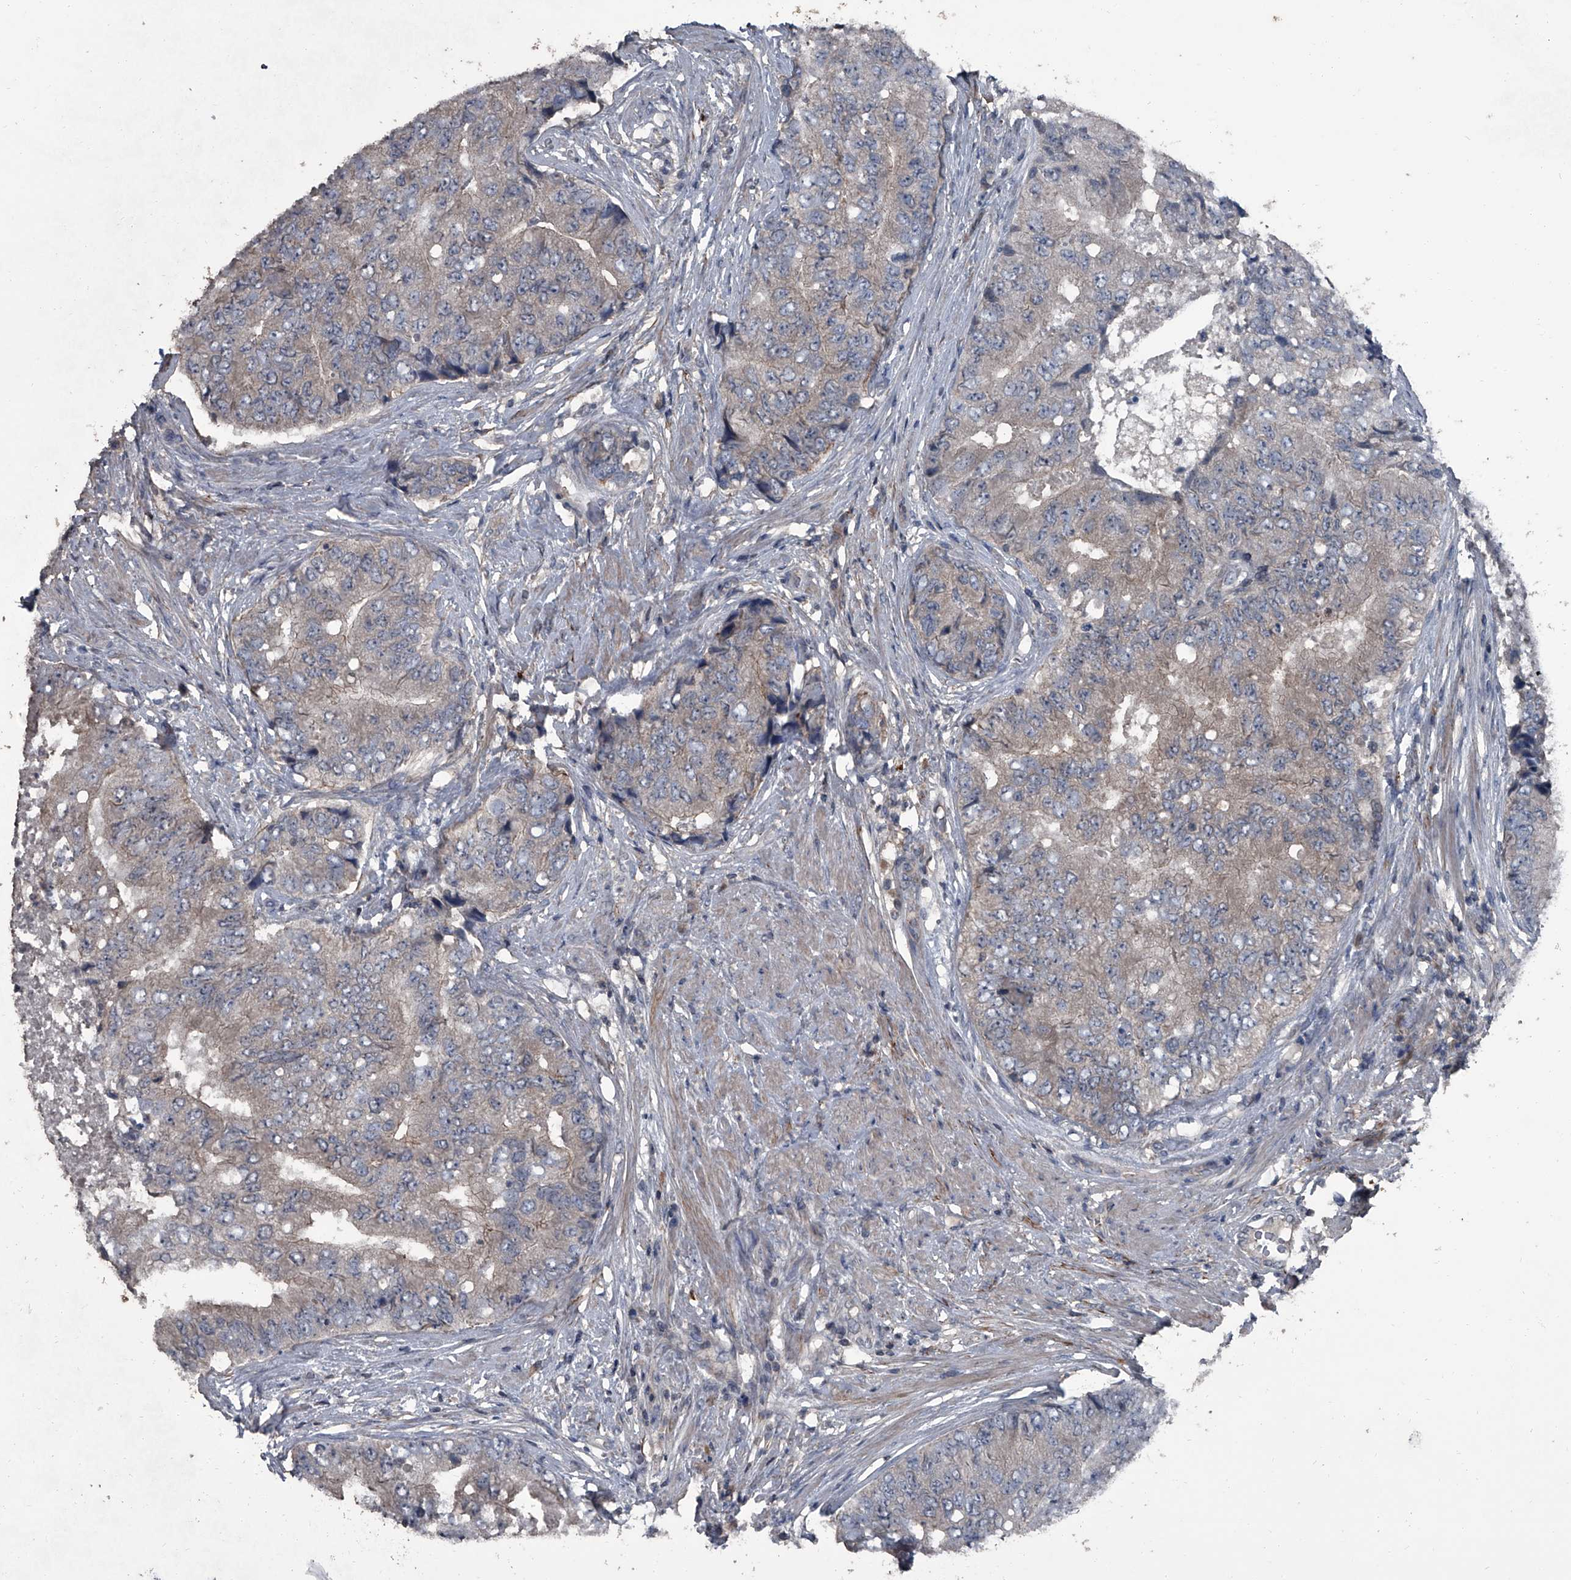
{"staining": {"intensity": "weak", "quantity": "<25%", "location": "cytoplasmic/membranous"}, "tissue": "prostate cancer", "cell_type": "Tumor cells", "image_type": "cancer", "snomed": [{"axis": "morphology", "description": "Adenocarcinoma, High grade"}, {"axis": "topography", "description": "Prostate"}], "caption": "Prostate high-grade adenocarcinoma was stained to show a protein in brown. There is no significant positivity in tumor cells.", "gene": "OARD1", "patient": {"sex": "male", "age": 70}}